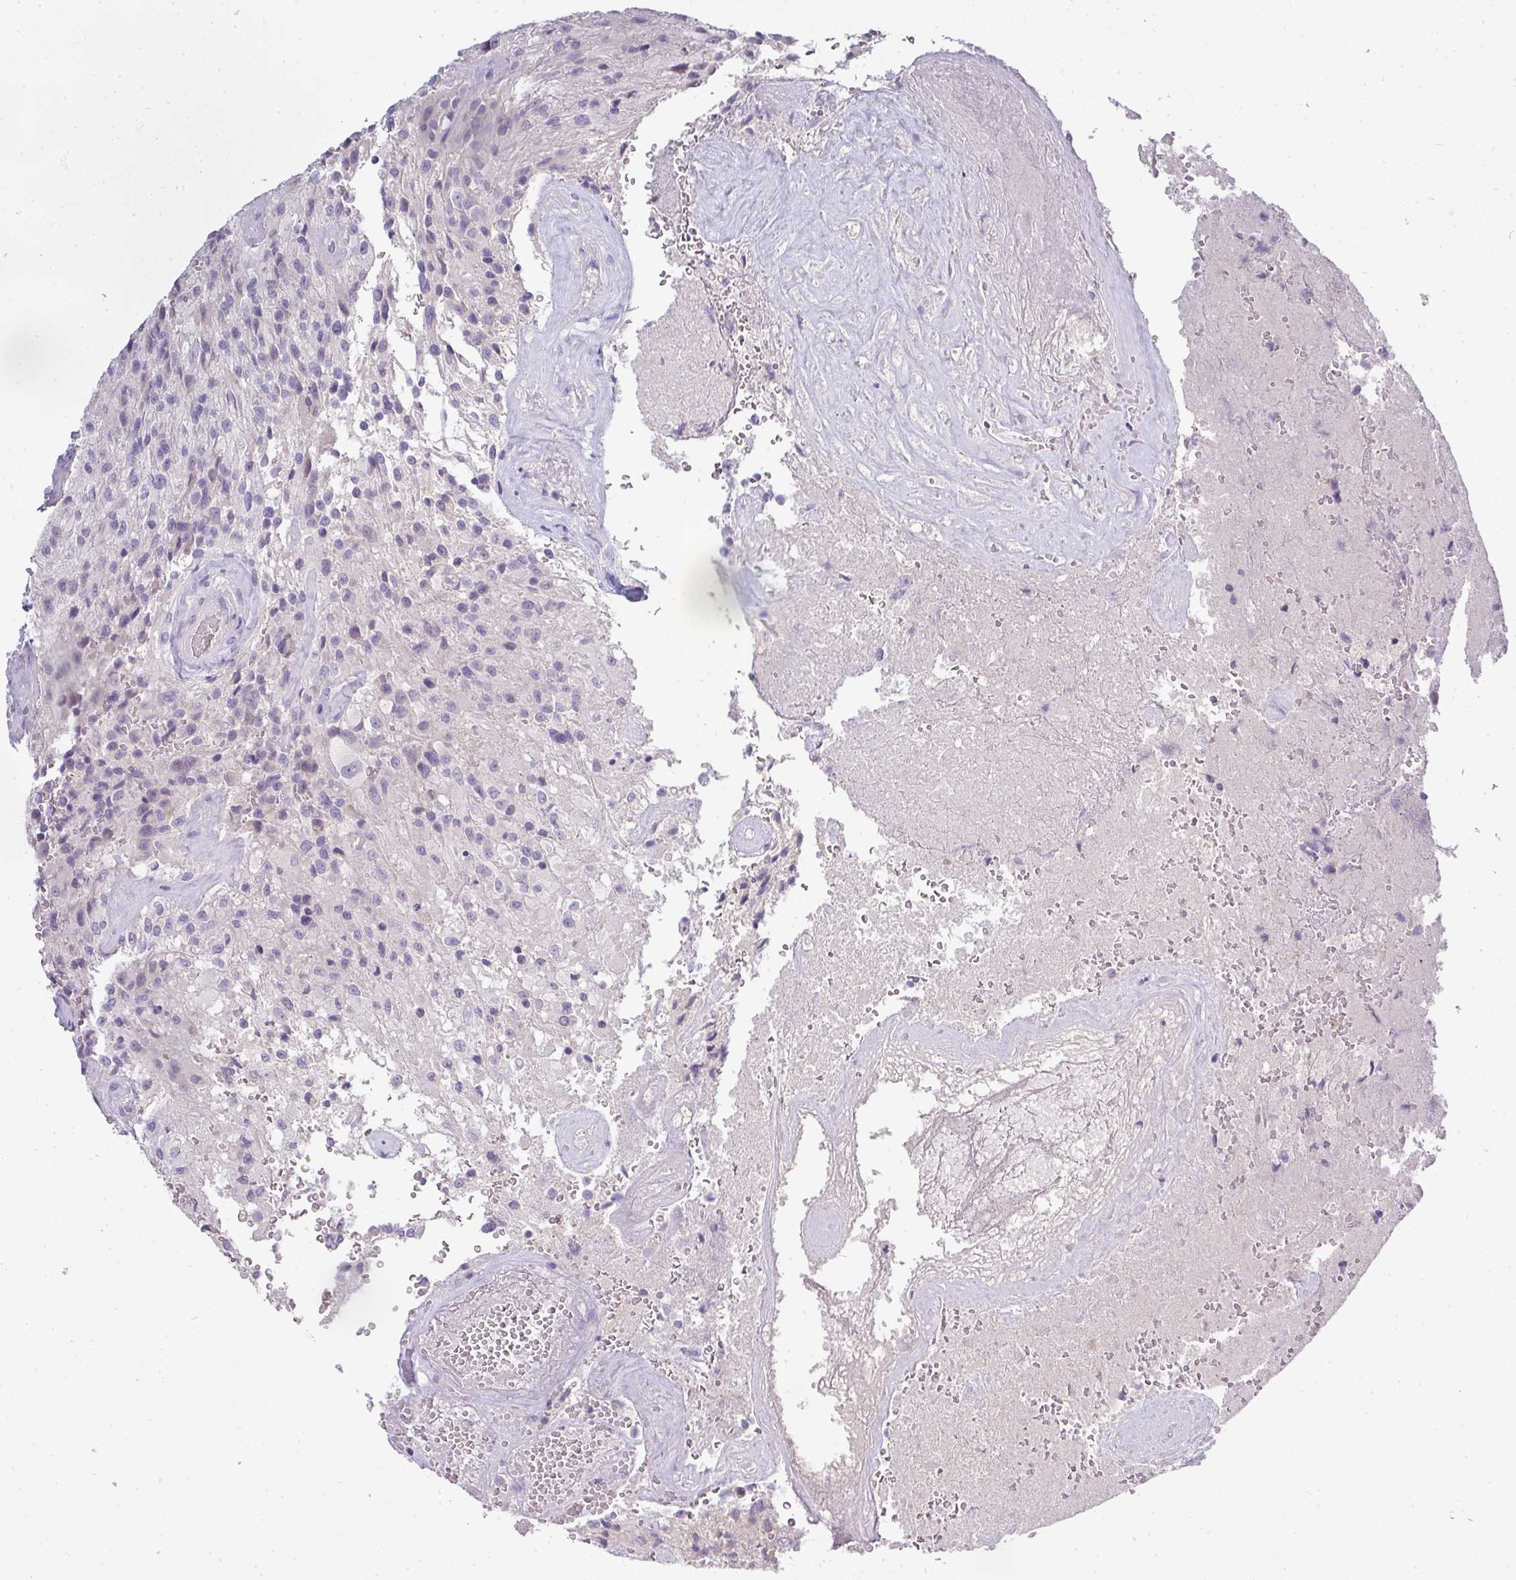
{"staining": {"intensity": "negative", "quantity": "none", "location": "none"}, "tissue": "glioma", "cell_type": "Tumor cells", "image_type": "cancer", "snomed": [{"axis": "morphology", "description": "Normal tissue, NOS"}, {"axis": "morphology", "description": "Glioma, malignant, High grade"}, {"axis": "topography", "description": "Cerebral cortex"}], "caption": "Immunohistochemistry image of malignant glioma (high-grade) stained for a protein (brown), which demonstrates no positivity in tumor cells.", "gene": "ASXL3", "patient": {"sex": "male", "age": 56}}